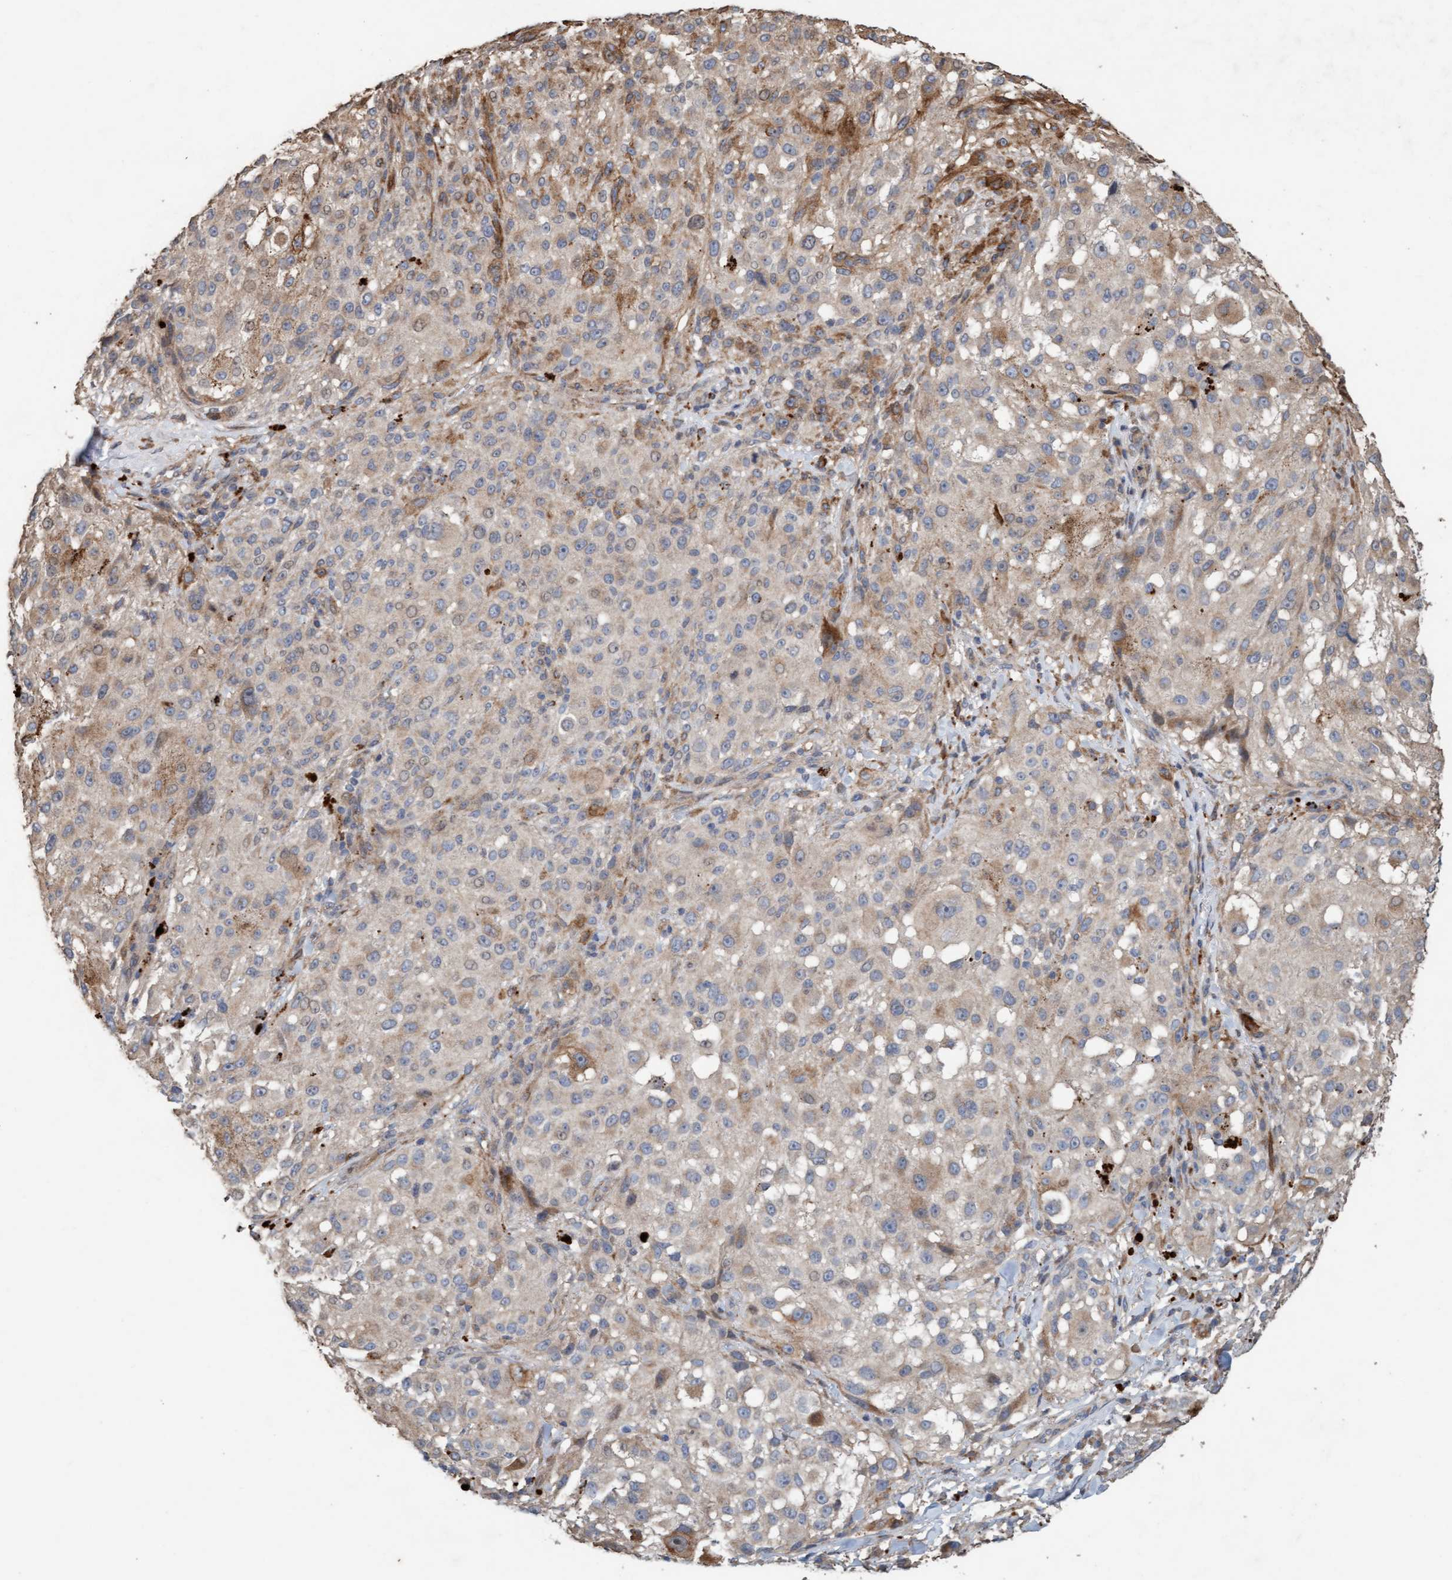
{"staining": {"intensity": "weak", "quantity": "<25%", "location": "cytoplasmic/membranous"}, "tissue": "melanoma", "cell_type": "Tumor cells", "image_type": "cancer", "snomed": [{"axis": "morphology", "description": "Necrosis, NOS"}, {"axis": "morphology", "description": "Malignant melanoma, NOS"}, {"axis": "topography", "description": "Skin"}], "caption": "There is no significant positivity in tumor cells of melanoma.", "gene": "LONRF1", "patient": {"sex": "female", "age": 87}}